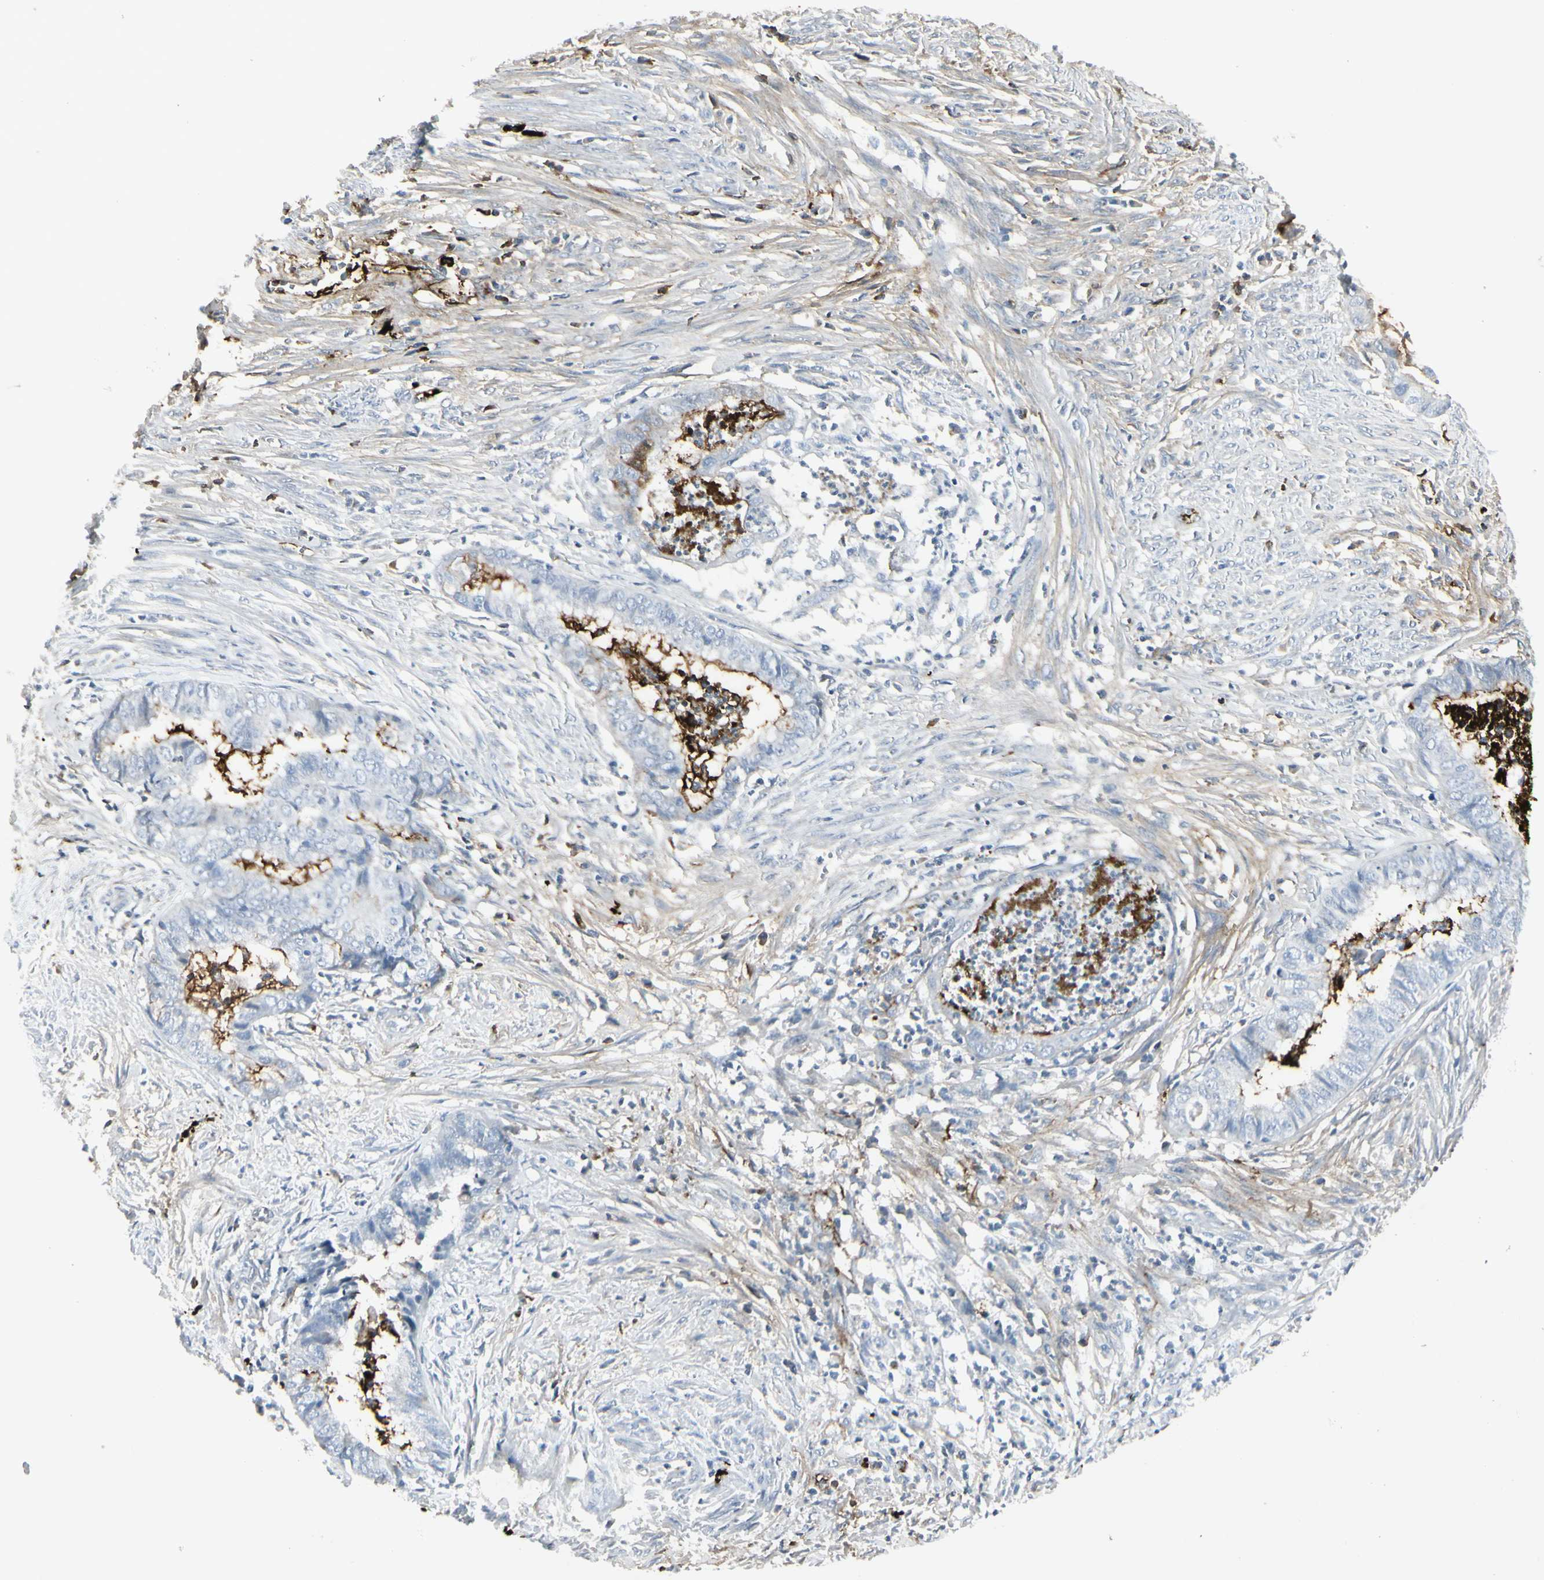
{"staining": {"intensity": "moderate", "quantity": "<25%", "location": "cytoplasmic/membranous"}, "tissue": "endometrial cancer", "cell_type": "Tumor cells", "image_type": "cancer", "snomed": [{"axis": "morphology", "description": "Necrosis, NOS"}, {"axis": "morphology", "description": "Adenocarcinoma, NOS"}, {"axis": "topography", "description": "Endometrium"}], "caption": "Immunohistochemical staining of adenocarcinoma (endometrial) shows moderate cytoplasmic/membranous protein expression in approximately <25% of tumor cells.", "gene": "IGHM", "patient": {"sex": "female", "age": 79}}